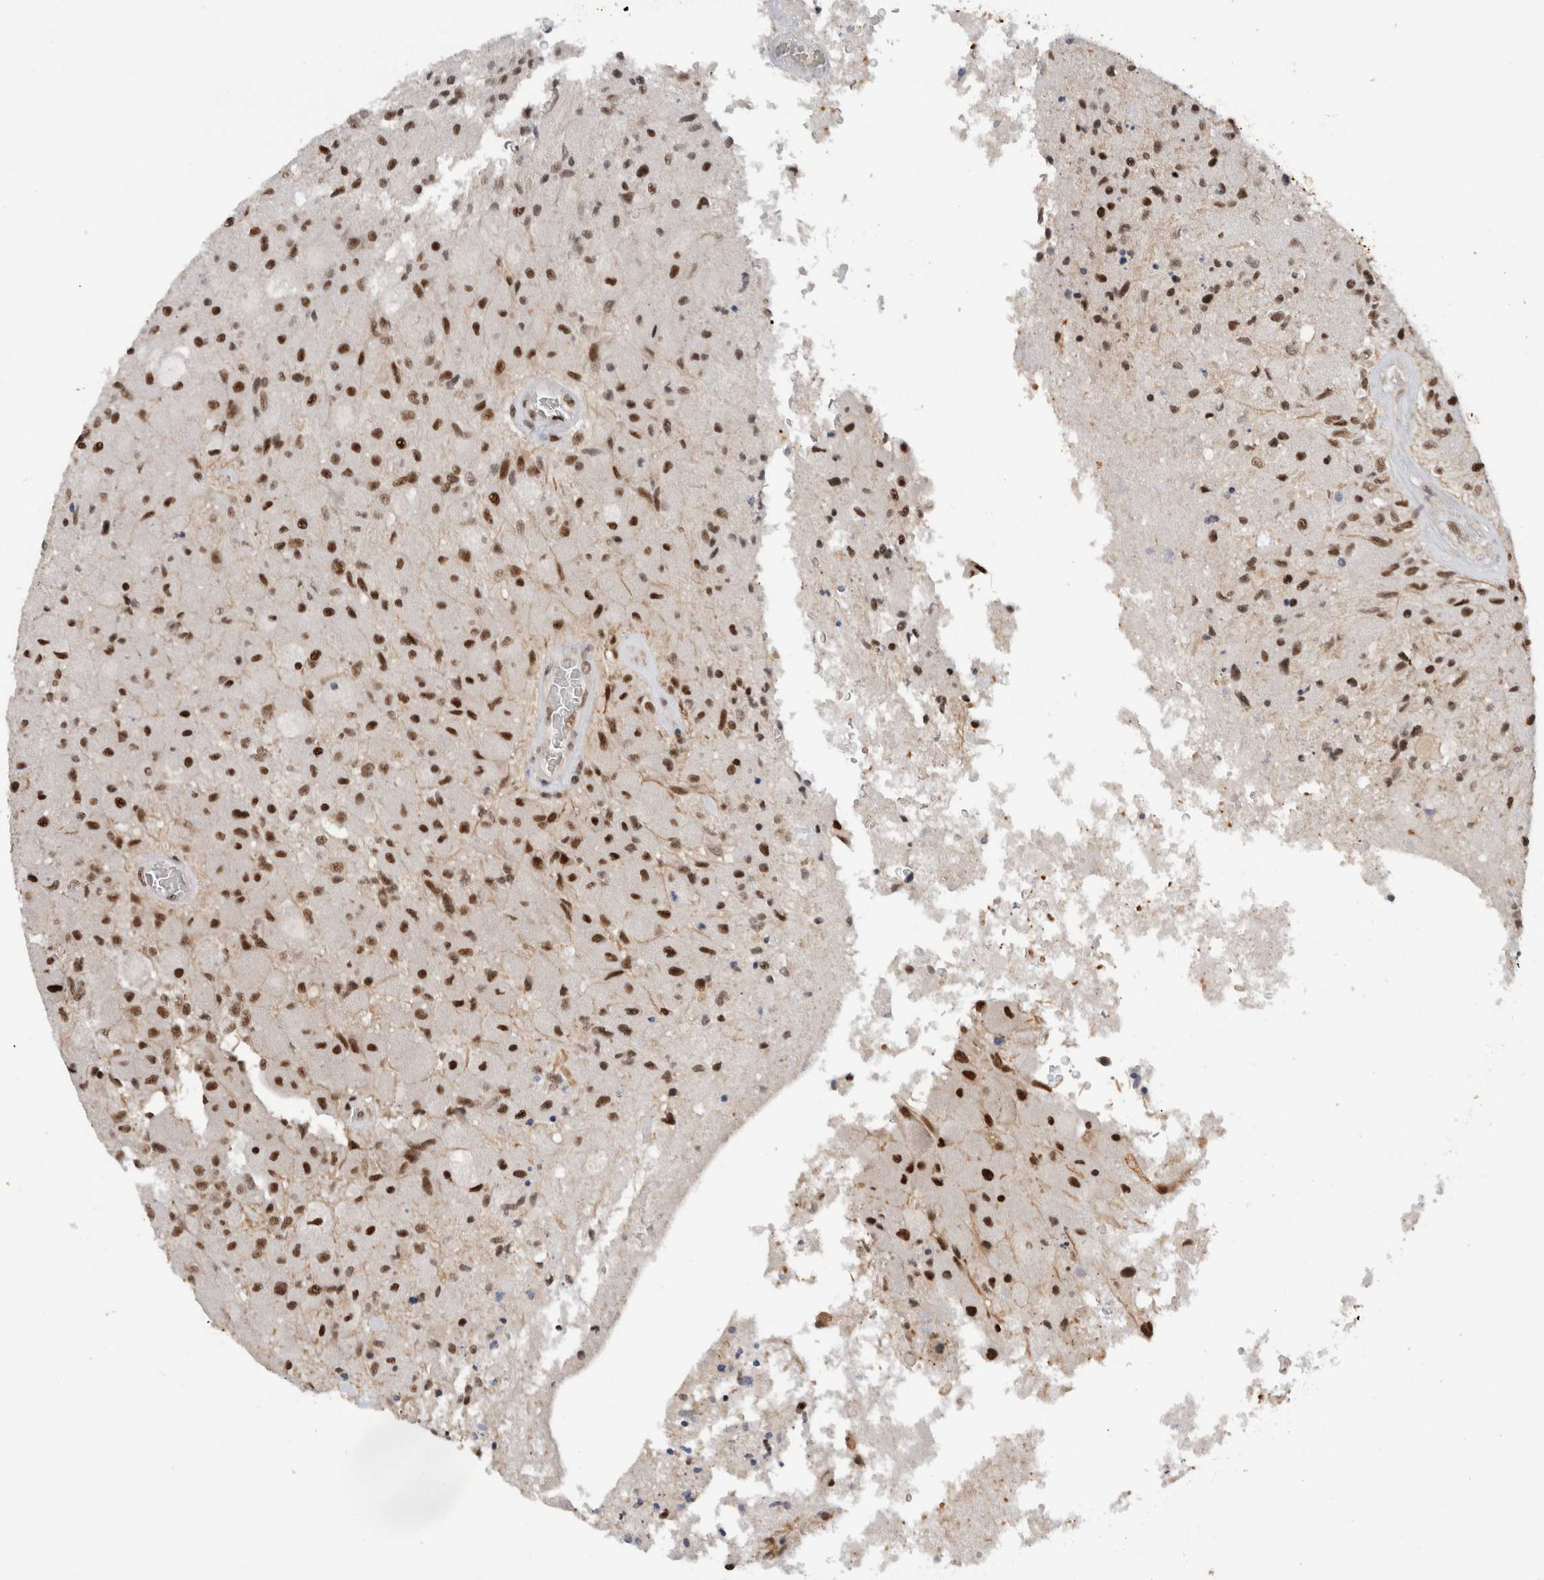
{"staining": {"intensity": "strong", "quantity": "25%-75%", "location": "nuclear"}, "tissue": "glioma", "cell_type": "Tumor cells", "image_type": "cancer", "snomed": [{"axis": "morphology", "description": "Normal tissue, NOS"}, {"axis": "morphology", "description": "Glioma, malignant, High grade"}, {"axis": "topography", "description": "Cerebral cortex"}], "caption": "This is an image of immunohistochemistry staining of glioma, which shows strong expression in the nuclear of tumor cells.", "gene": "NCAPG2", "patient": {"sex": "male", "age": 77}}